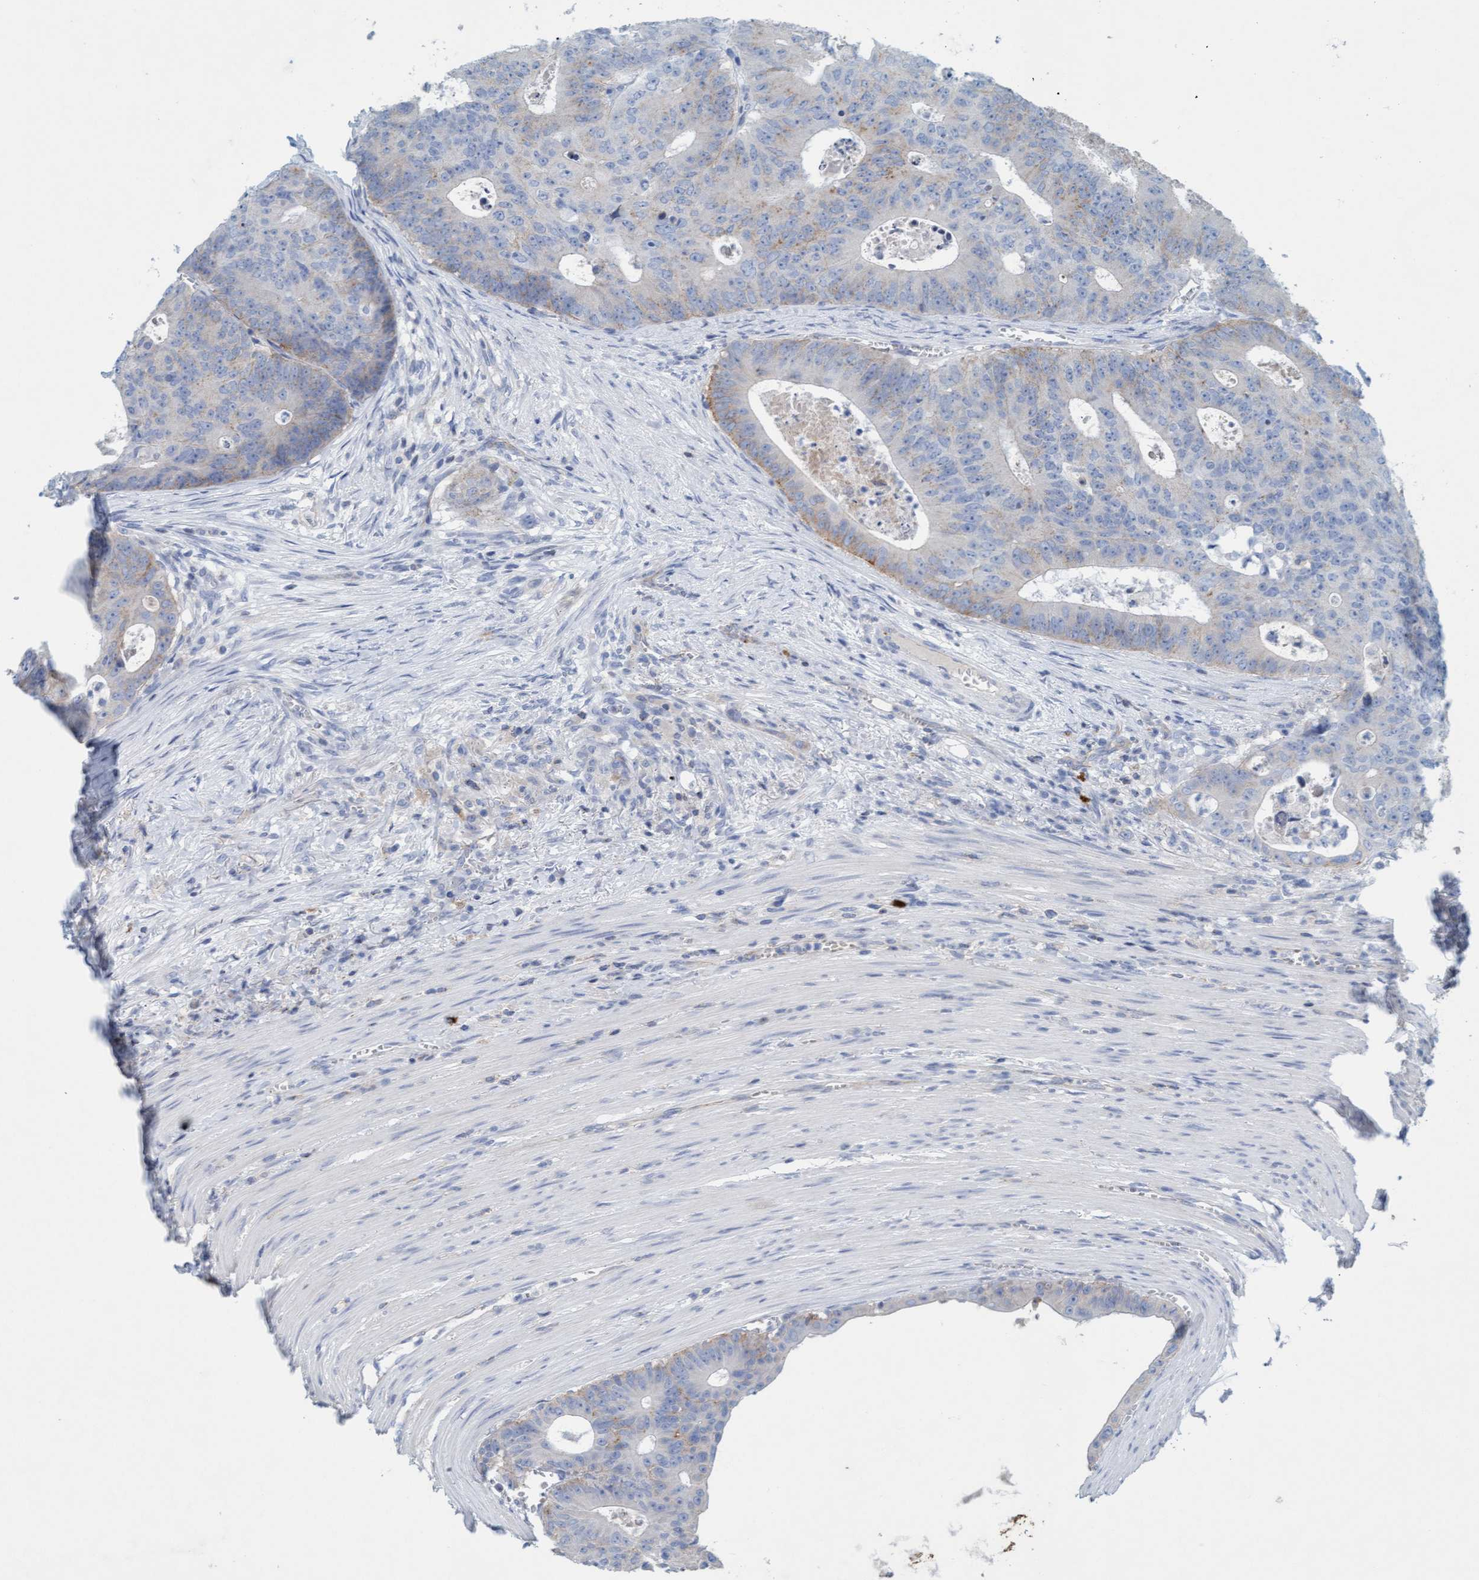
{"staining": {"intensity": "weak", "quantity": "25%-75%", "location": "cytoplasmic/membranous"}, "tissue": "colorectal cancer", "cell_type": "Tumor cells", "image_type": "cancer", "snomed": [{"axis": "morphology", "description": "Adenocarcinoma, NOS"}, {"axis": "topography", "description": "Colon"}], "caption": "This is a micrograph of immunohistochemistry staining of adenocarcinoma (colorectal), which shows weak positivity in the cytoplasmic/membranous of tumor cells.", "gene": "SIGIRR", "patient": {"sex": "male", "age": 87}}